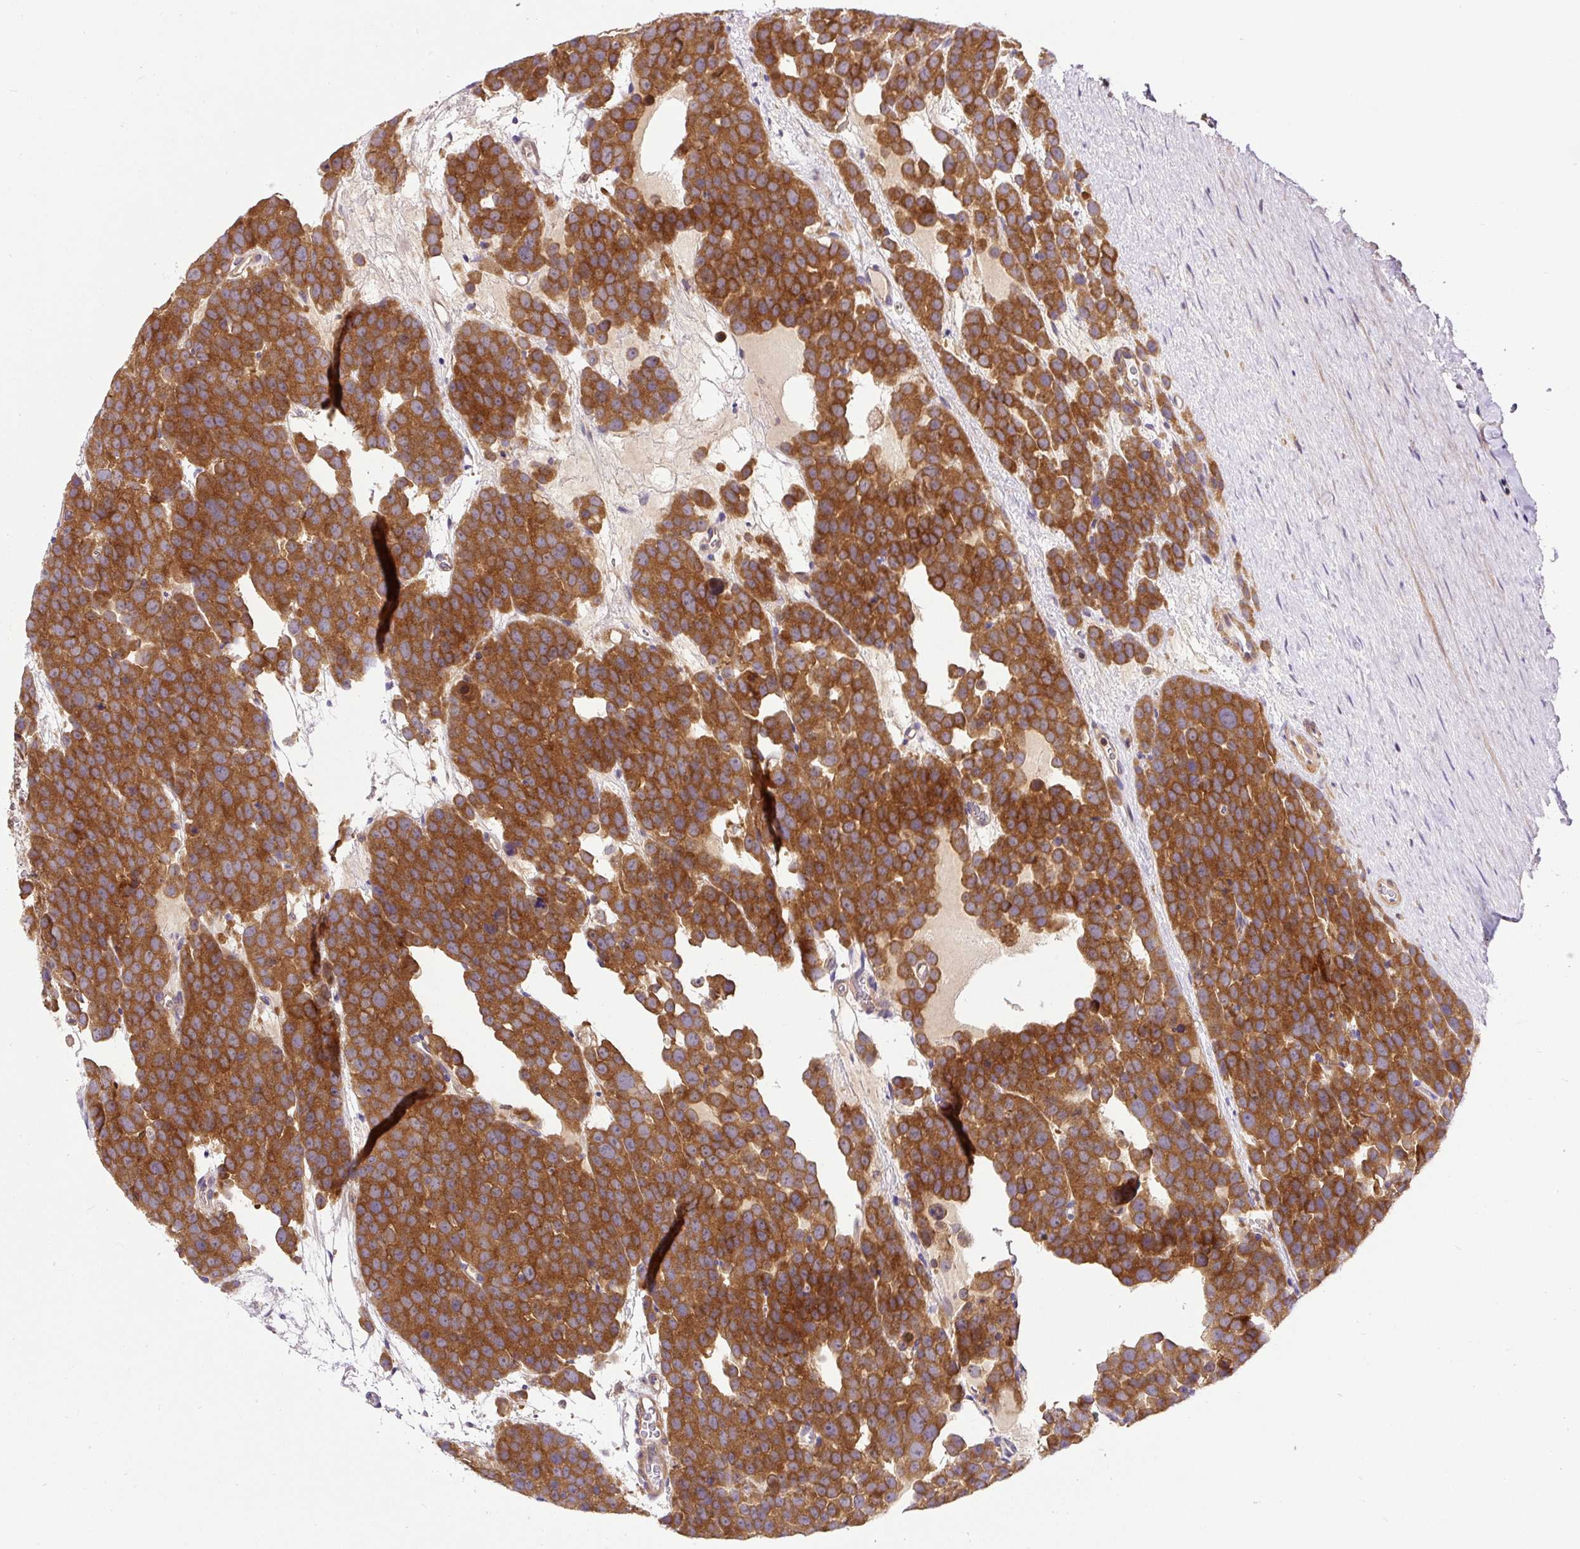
{"staining": {"intensity": "moderate", "quantity": ">75%", "location": "cytoplasmic/membranous"}, "tissue": "testis cancer", "cell_type": "Tumor cells", "image_type": "cancer", "snomed": [{"axis": "morphology", "description": "Seminoma, NOS"}, {"axis": "topography", "description": "Testis"}], "caption": "Testis seminoma stained with a brown dye reveals moderate cytoplasmic/membranous positive positivity in approximately >75% of tumor cells.", "gene": "CCDC28A", "patient": {"sex": "male", "age": 71}}